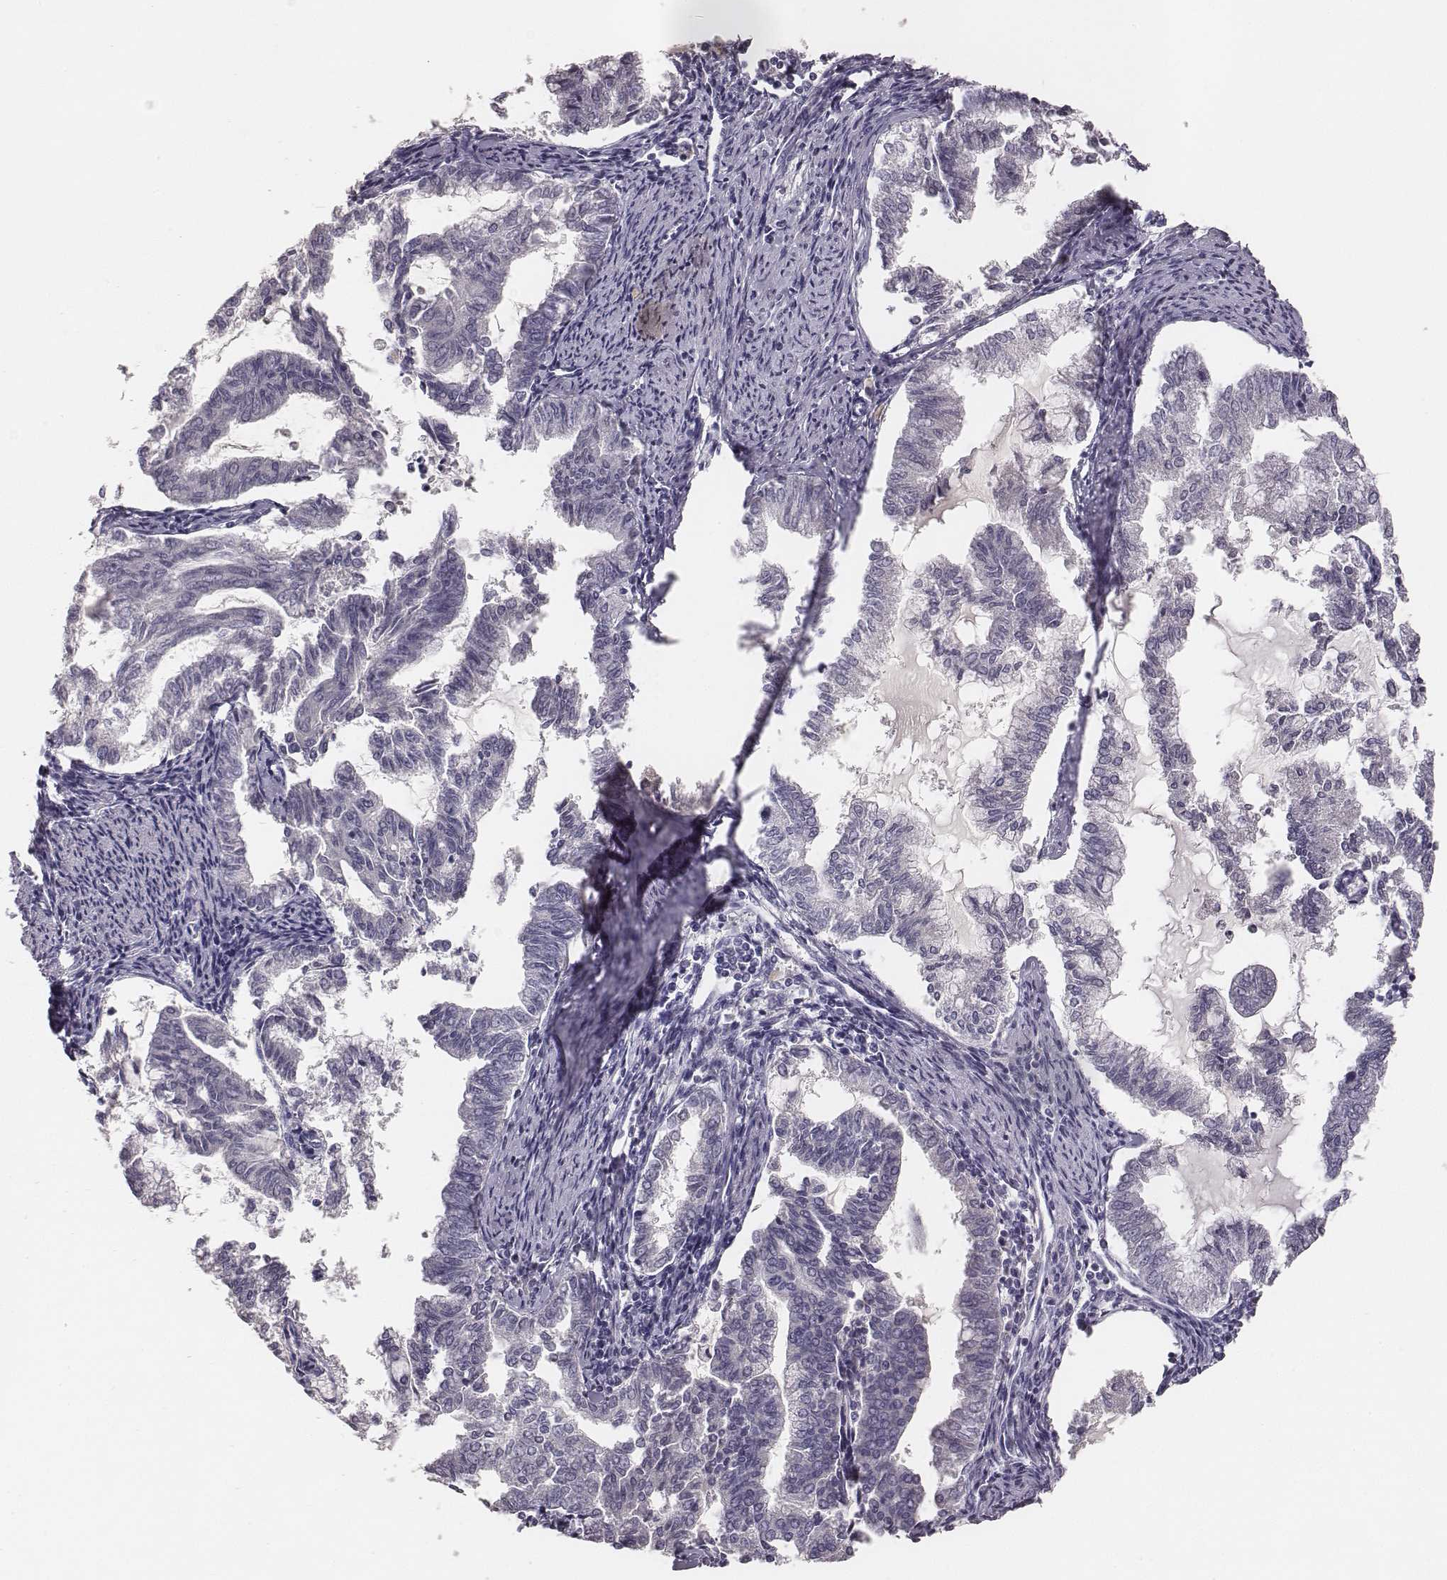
{"staining": {"intensity": "negative", "quantity": "none", "location": "none"}, "tissue": "endometrial cancer", "cell_type": "Tumor cells", "image_type": "cancer", "snomed": [{"axis": "morphology", "description": "Adenocarcinoma, NOS"}, {"axis": "topography", "description": "Endometrium"}], "caption": "The micrograph shows no staining of tumor cells in endometrial adenocarcinoma.", "gene": "MYH6", "patient": {"sex": "female", "age": 79}}